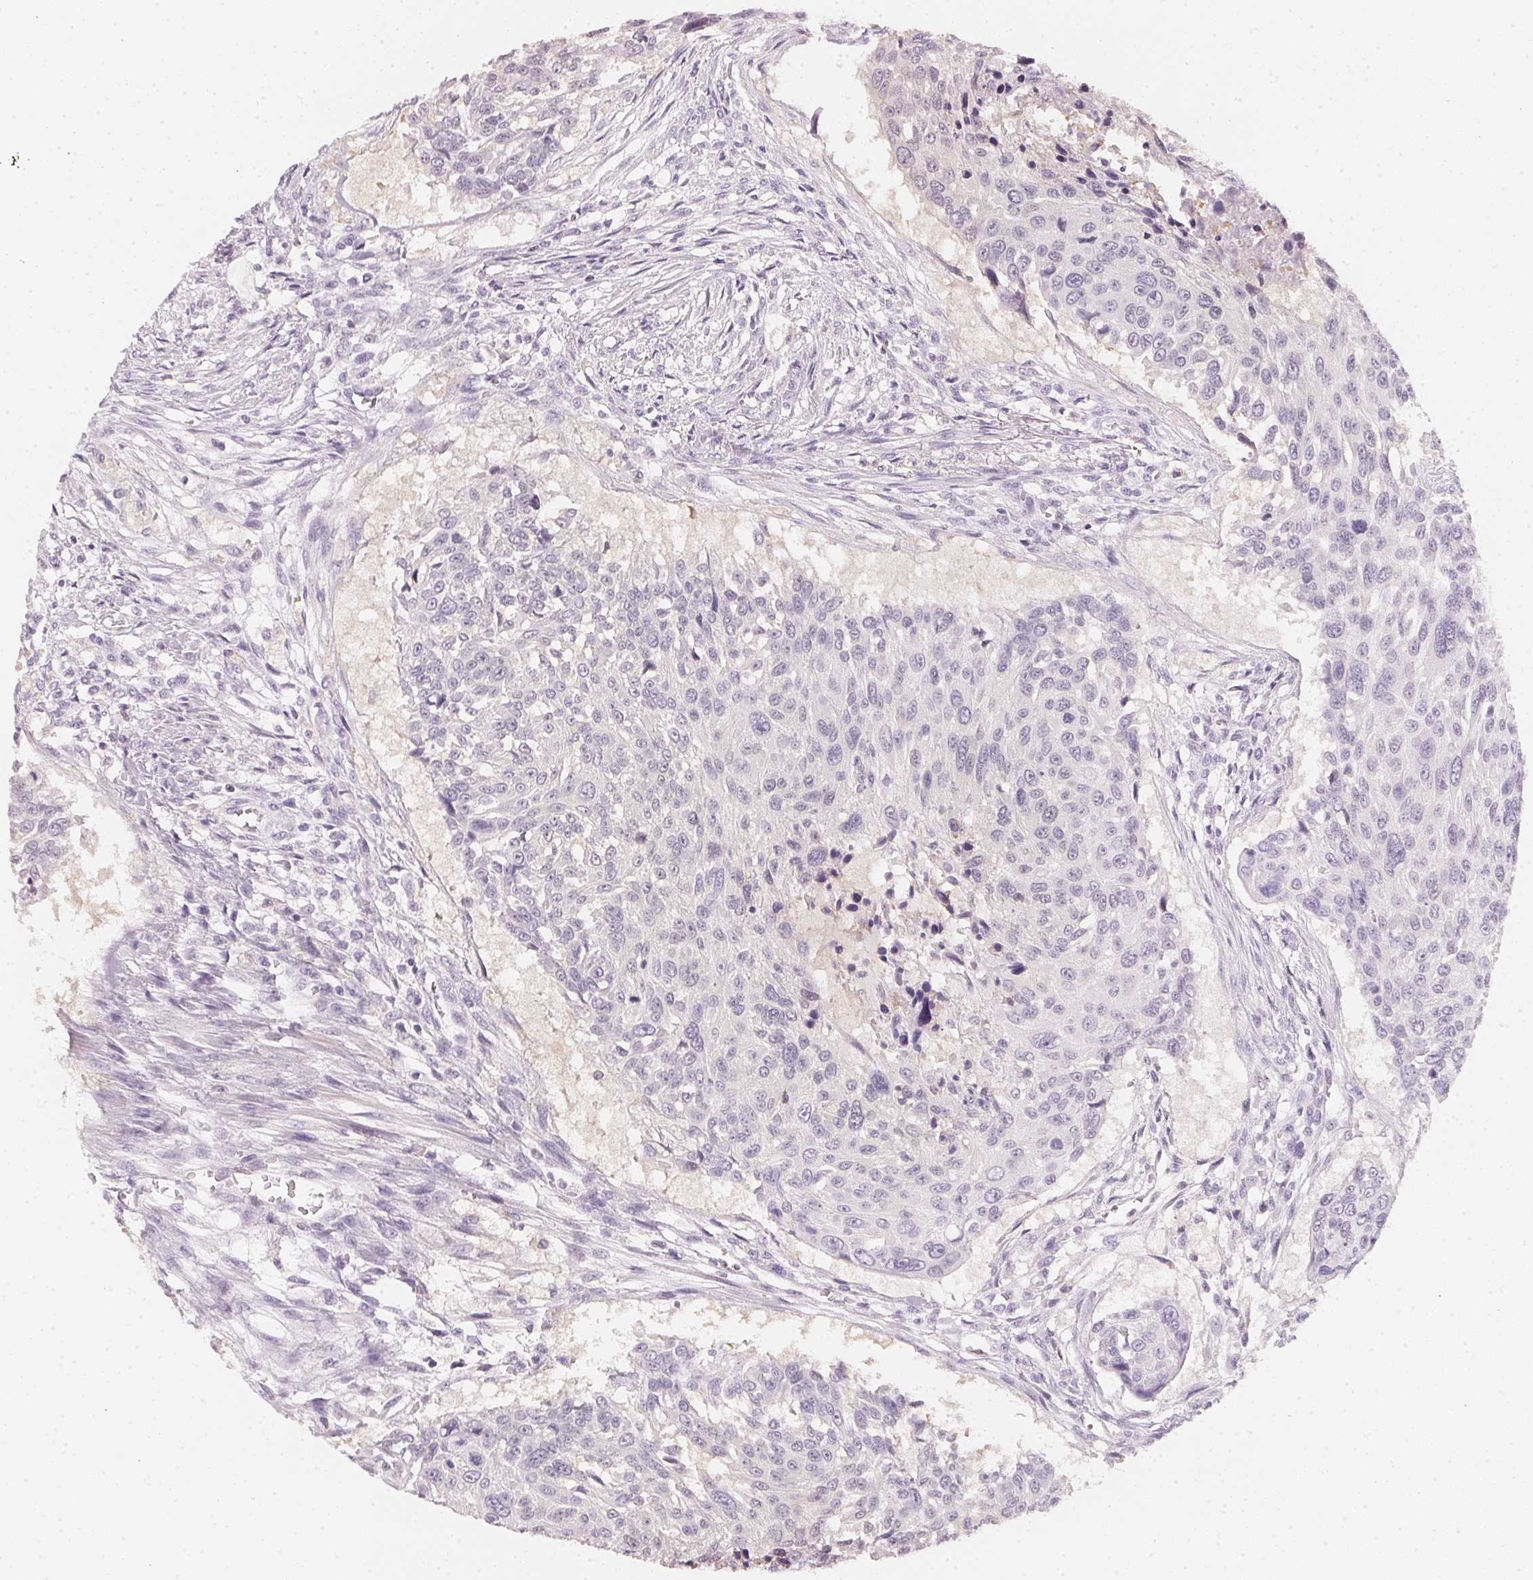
{"staining": {"intensity": "negative", "quantity": "none", "location": "none"}, "tissue": "urothelial cancer", "cell_type": "Tumor cells", "image_type": "cancer", "snomed": [{"axis": "morphology", "description": "Urothelial carcinoma, NOS"}, {"axis": "topography", "description": "Urinary bladder"}], "caption": "Immunohistochemistry (IHC) histopathology image of human urothelial cancer stained for a protein (brown), which reveals no positivity in tumor cells. Nuclei are stained in blue.", "gene": "CFAP276", "patient": {"sex": "male", "age": 55}}